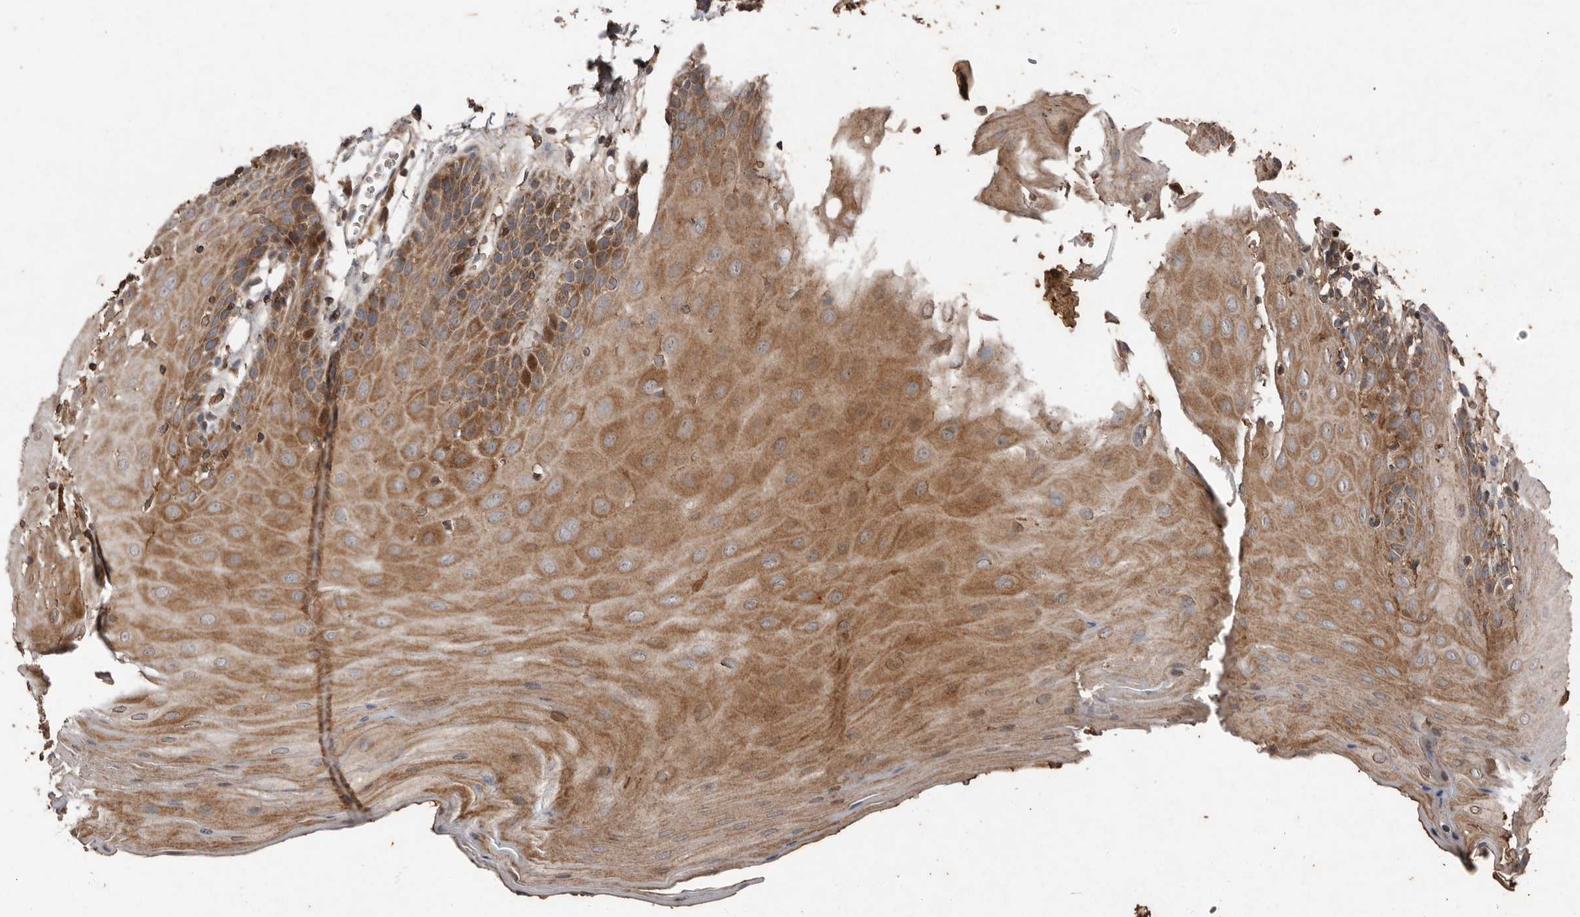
{"staining": {"intensity": "moderate", "quantity": ">75%", "location": "cytoplasmic/membranous"}, "tissue": "oral mucosa", "cell_type": "Squamous epithelial cells", "image_type": "normal", "snomed": [{"axis": "morphology", "description": "Normal tissue, NOS"}, {"axis": "morphology", "description": "Squamous cell carcinoma, NOS"}, {"axis": "topography", "description": "Skeletal muscle"}, {"axis": "topography", "description": "Oral tissue"}, {"axis": "topography", "description": "Salivary gland"}, {"axis": "topography", "description": "Head-Neck"}], "caption": "The photomicrograph exhibits immunohistochemical staining of benign oral mucosa. There is moderate cytoplasmic/membranous positivity is appreciated in about >75% of squamous epithelial cells. (Stains: DAB (3,3'-diaminobenzidine) in brown, nuclei in blue, Microscopy: brightfield microscopy at high magnification).", "gene": "RANBP17", "patient": {"sex": "male", "age": 54}}